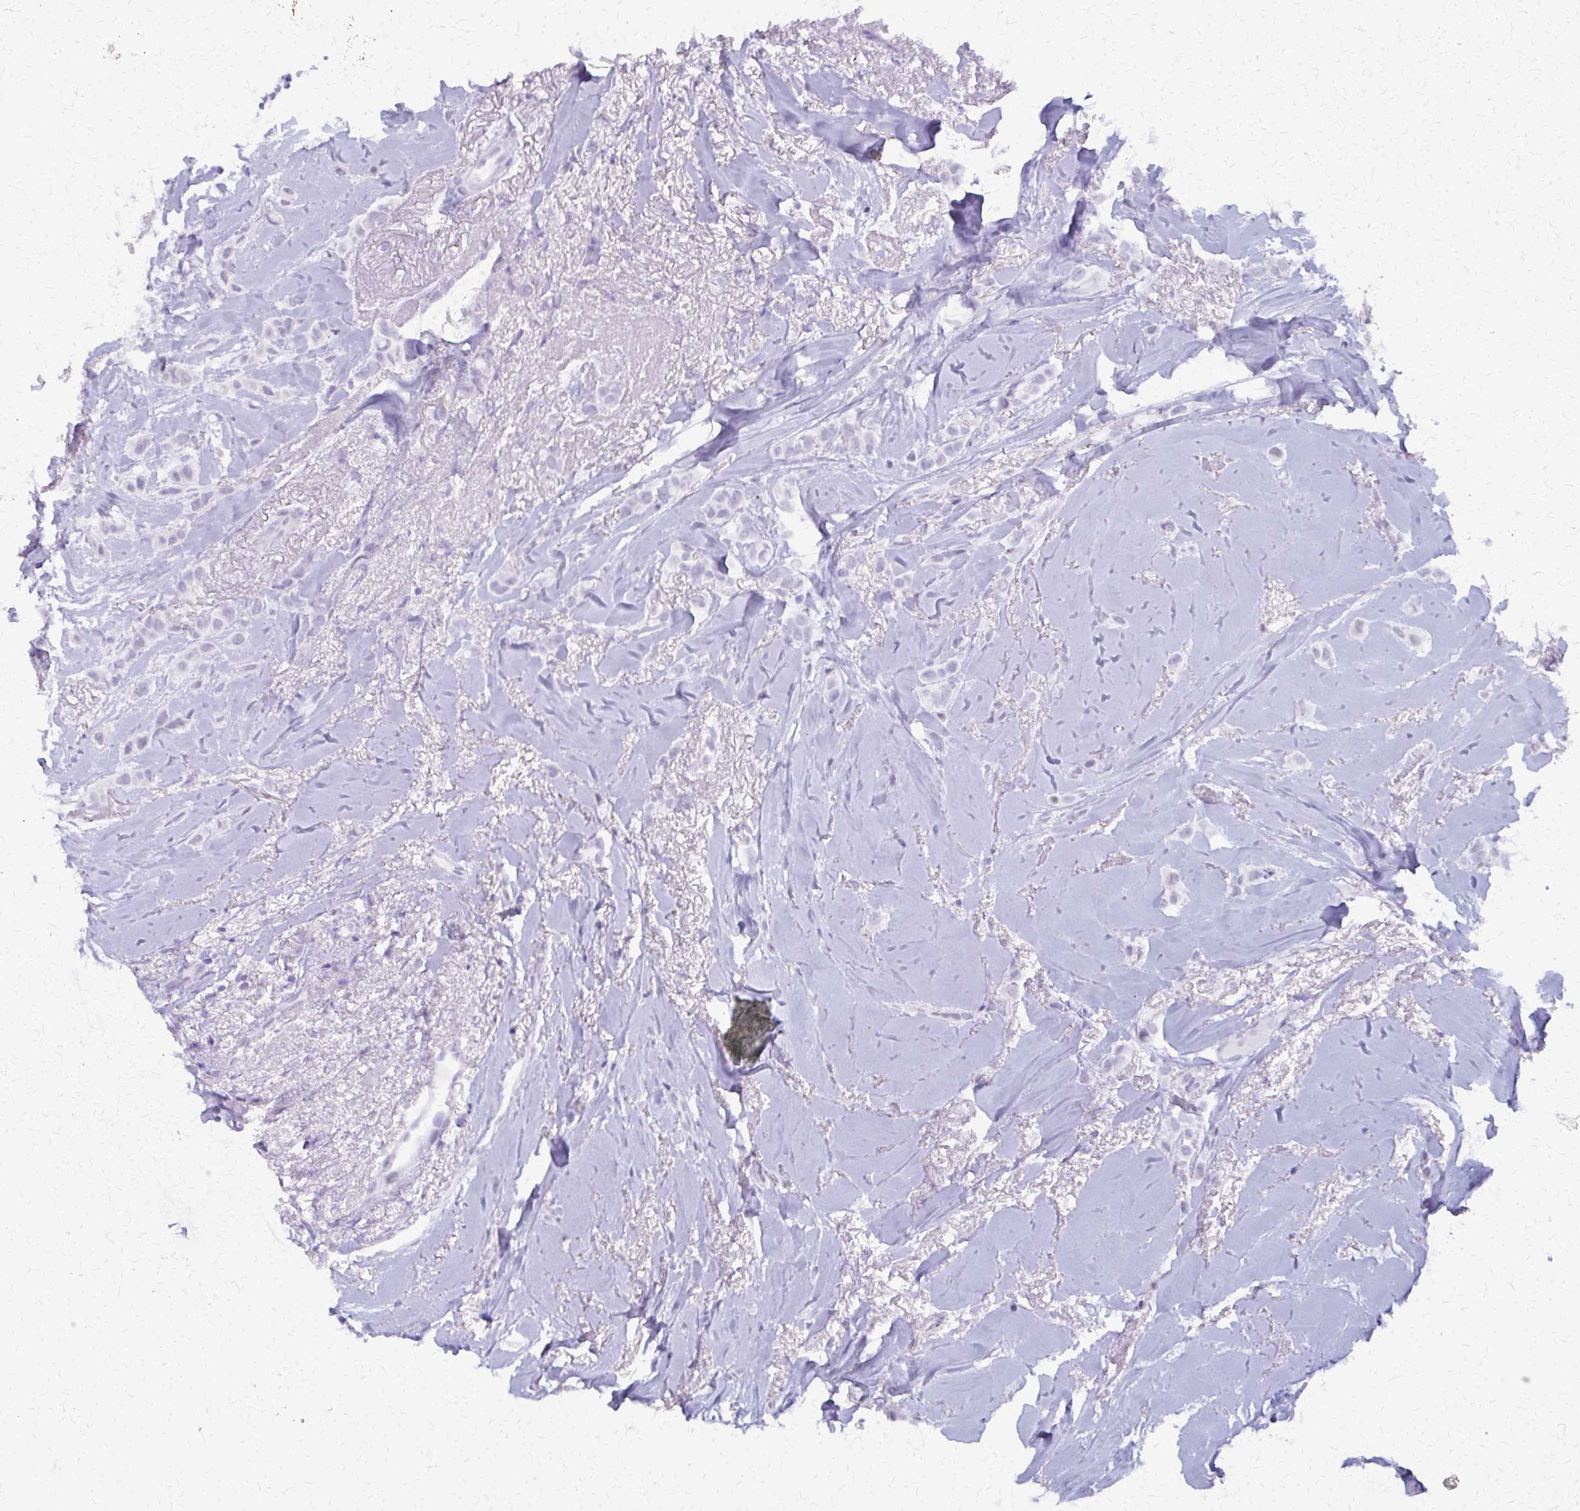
{"staining": {"intensity": "negative", "quantity": "none", "location": "none"}, "tissue": "breast cancer", "cell_type": "Tumor cells", "image_type": "cancer", "snomed": [{"axis": "morphology", "description": "Lobular carcinoma"}, {"axis": "topography", "description": "Breast"}], "caption": "A micrograph of human breast cancer (lobular carcinoma) is negative for staining in tumor cells. The staining was performed using DAB to visualize the protein expression in brown, while the nuclei were stained in blue with hematoxylin (Magnification: 20x).", "gene": "FAM162B", "patient": {"sex": "female", "age": 66}}